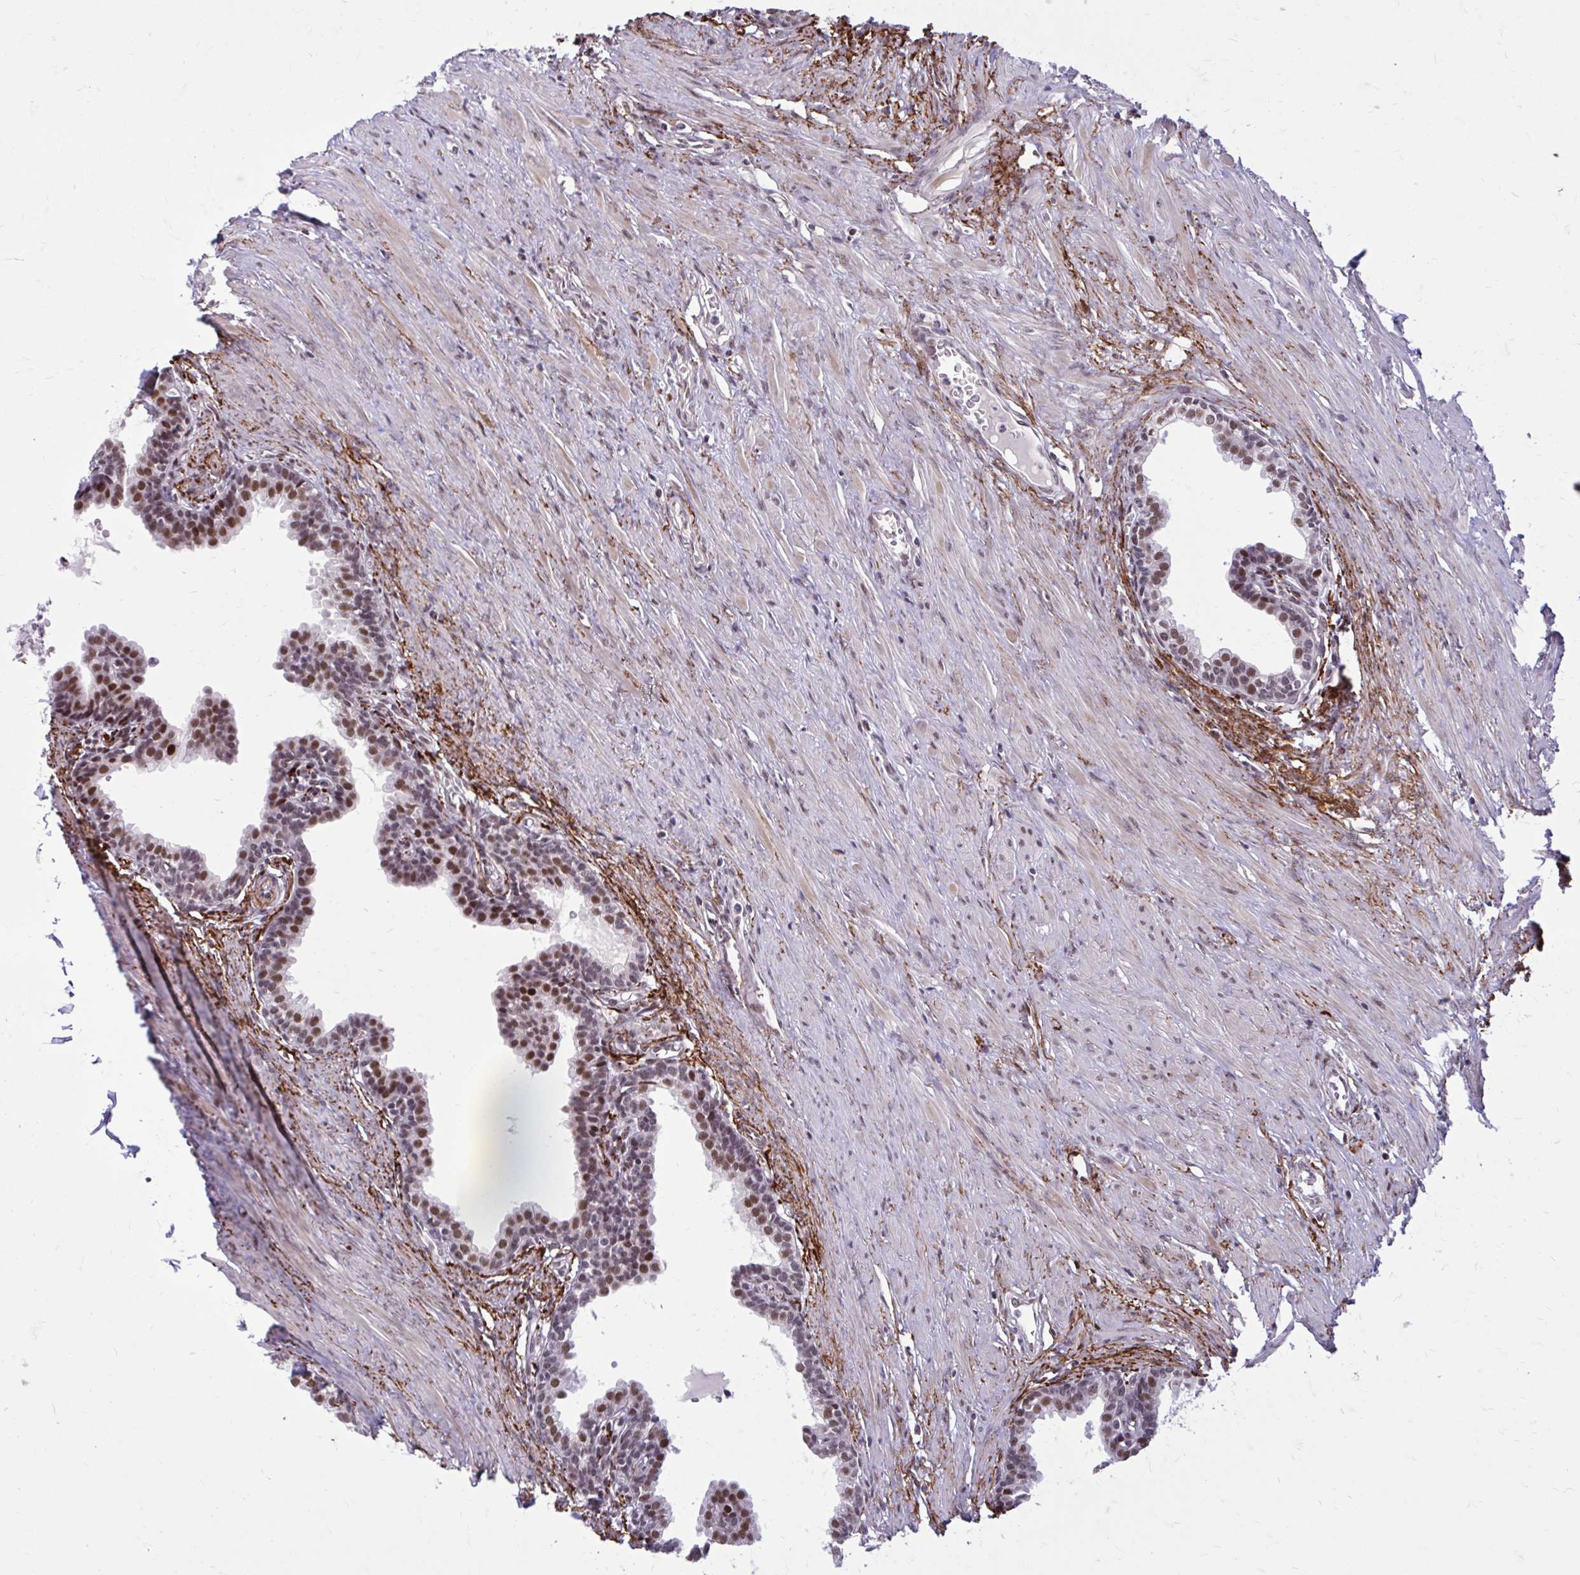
{"staining": {"intensity": "moderate", "quantity": "25%-75%", "location": "nuclear"}, "tissue": "prostate", "cell_type": "Glandular cells", "image_type": "normal", "snomed": [{"axis": "morphology", "description": "Normal tissue, NOS"}, {"axis": "topography", "description": "Prostate"}, {"axis": "topography", "description": "Peripheral nerve tissue"}], "caption": "Protein expression analysis of normal human prostate reveals moderate nuclear positivity in about 25%-75% of glandular cells. The staining was performed using DAB (3,3'-diaminobenzidine) to visualize the protein expression in brown, while the nuclei were stained in blue with hematoxylin (Magnification: 20x).", "gene": "PSME4", "patient": {"sex": "male", "age": 55}}